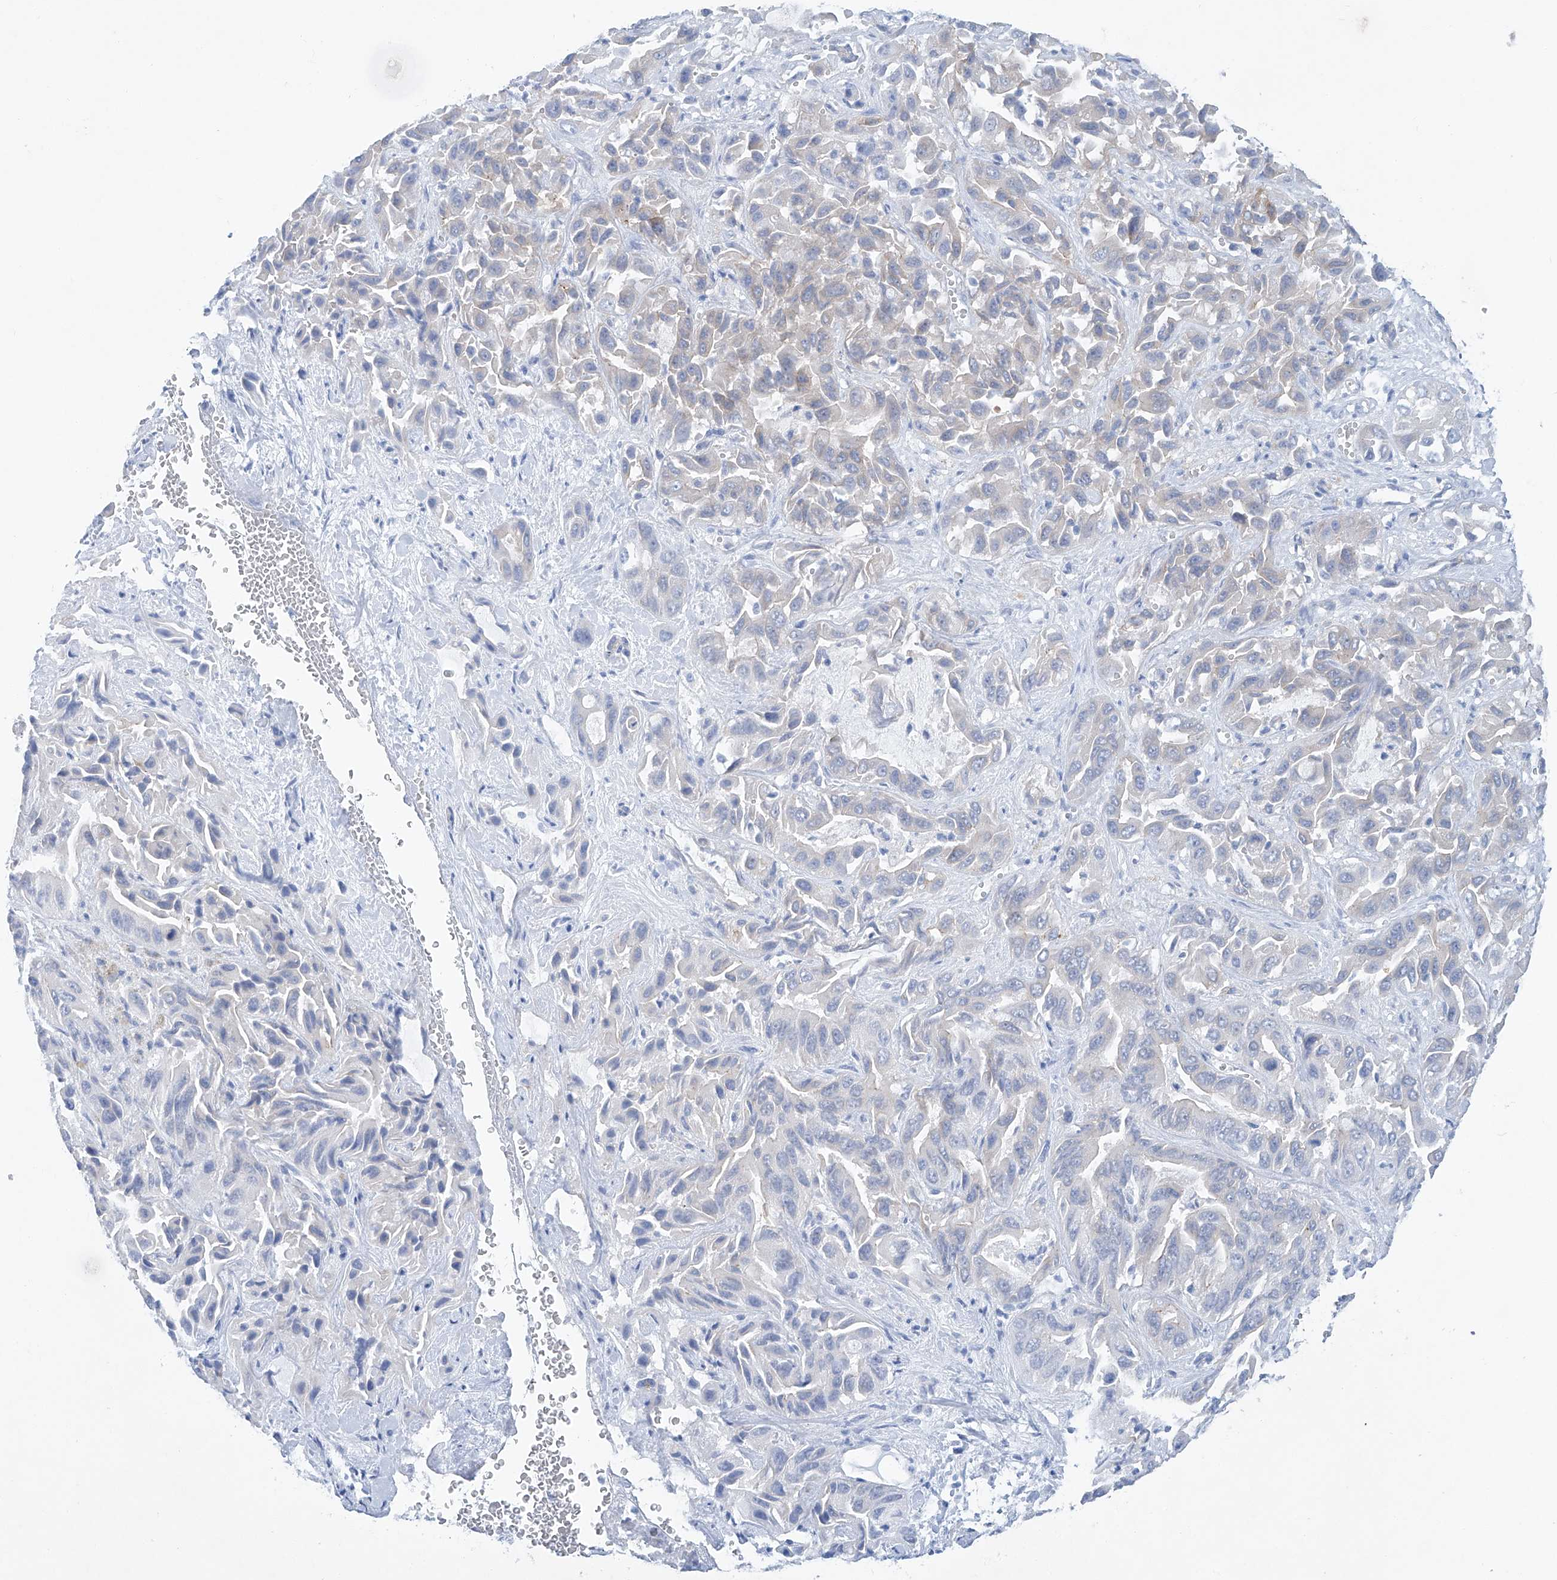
{"staining": {"intensity": "negative", "quantity": "none", "location": "none"}, "tissue": "liver cancer", "cell_type": "Tumor cells", "image_type": "cancer", "snomed": [{"axis": "morphology", "description": "Cholangiocarcinoma"}, {"axis": "topography", "description": "Liver"}], "caption": "IHC micrograph of human cholangiocarcinoma (liver) stained for a protein (brown), which exhibits no expression in tumor cells.", "gene": "MAGI1", "patient": {"sex": "female", "age": 52}}